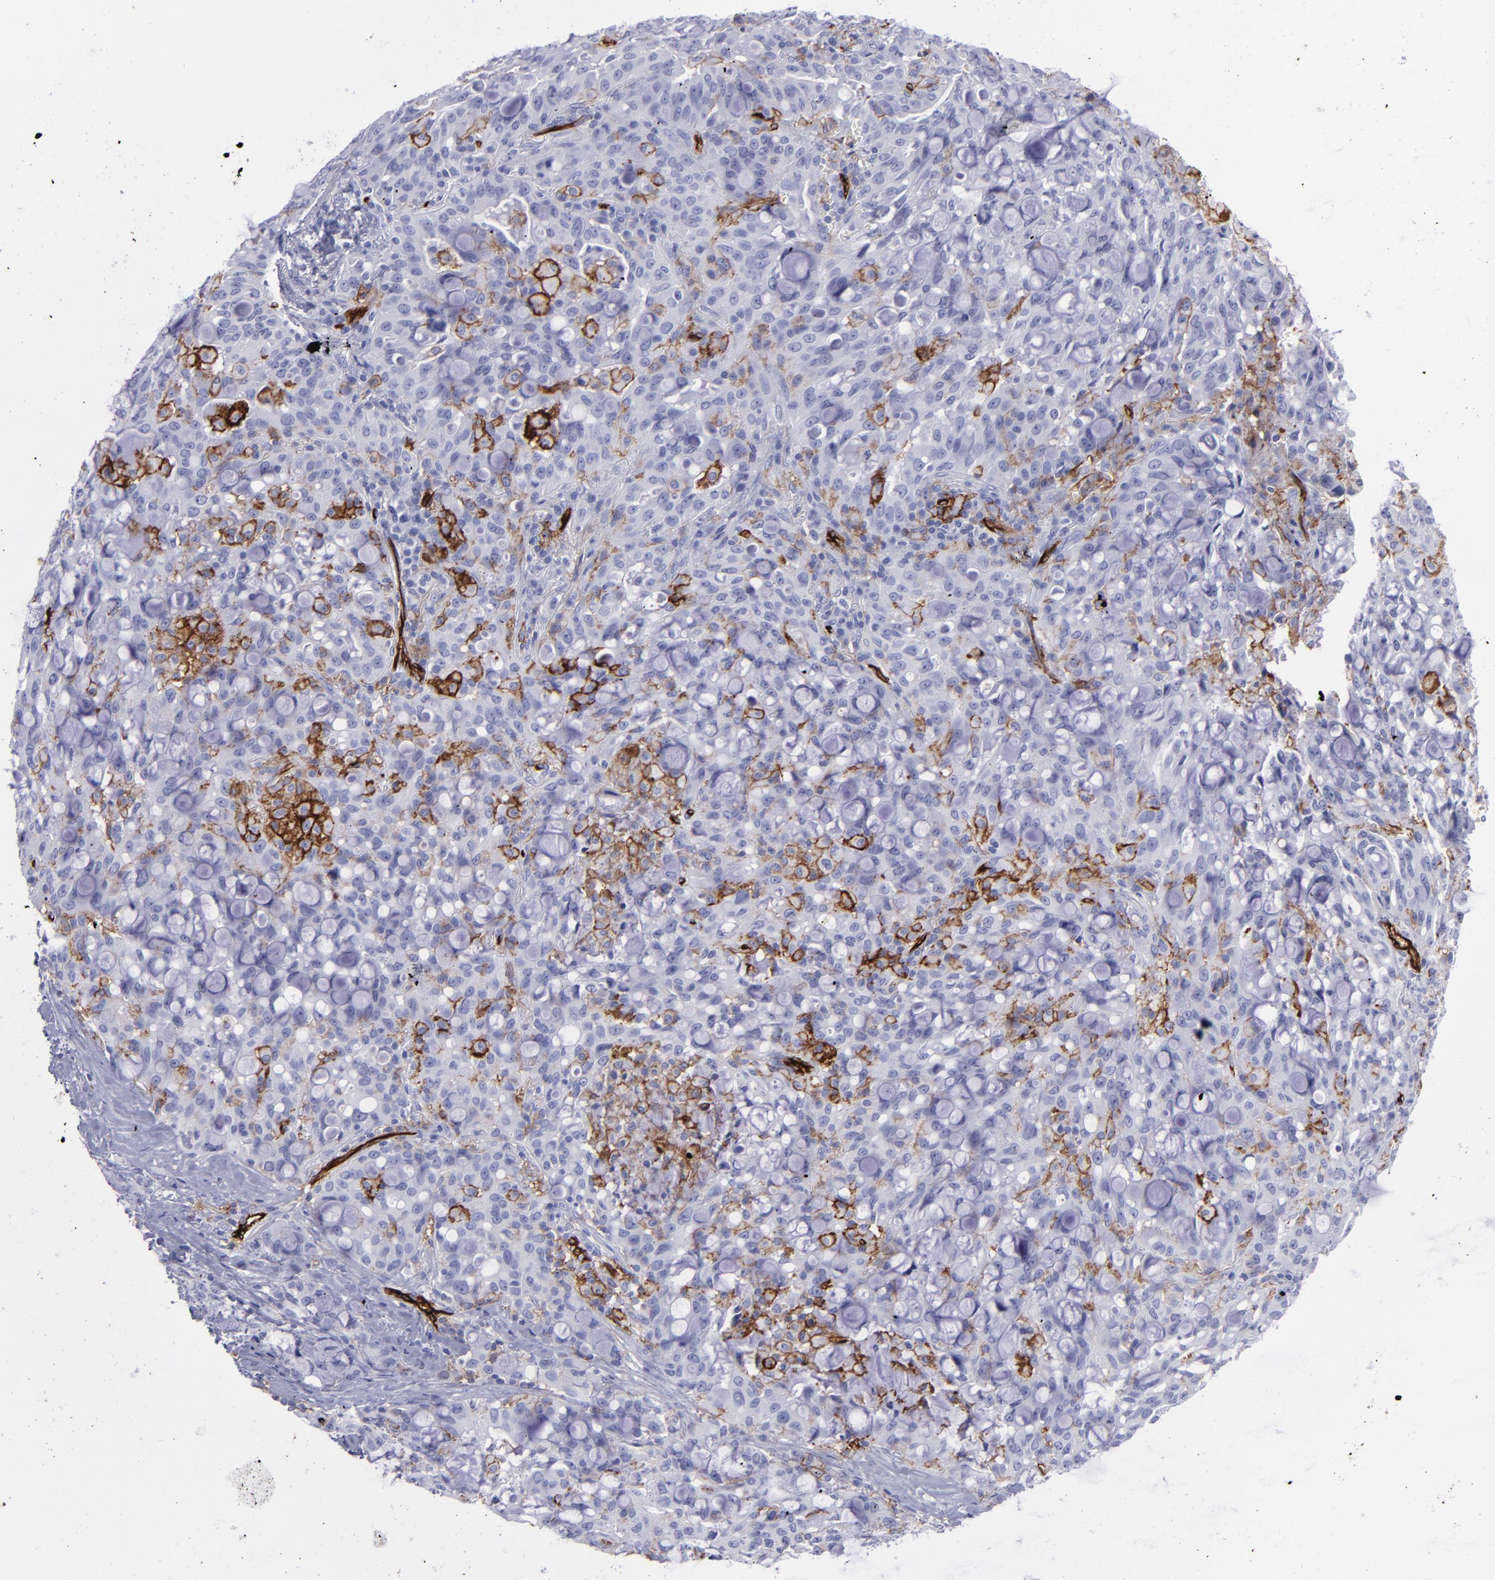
{"staining": {"intensity": "moderate", "quantity": "<25%", "location": "cytoplasmic/membranous"}, "tissue": "lung cancer", "cell_type": "Tumor cells", "image_type": "cancer", "snomed": [{"axis": "morphology", "description": "Adenocarcinoma, NOS"}, {"axis": "topography", "description": "Lung"}], "caption": "Immunohistochemical staining of human lung cancer (adenocarcinoma) displays moderate cytoplasmic/membranous protein expression in approximately <25% of tumor cells.", "gene": "ACE", "patient": {"sex": "female", "age": 44}}